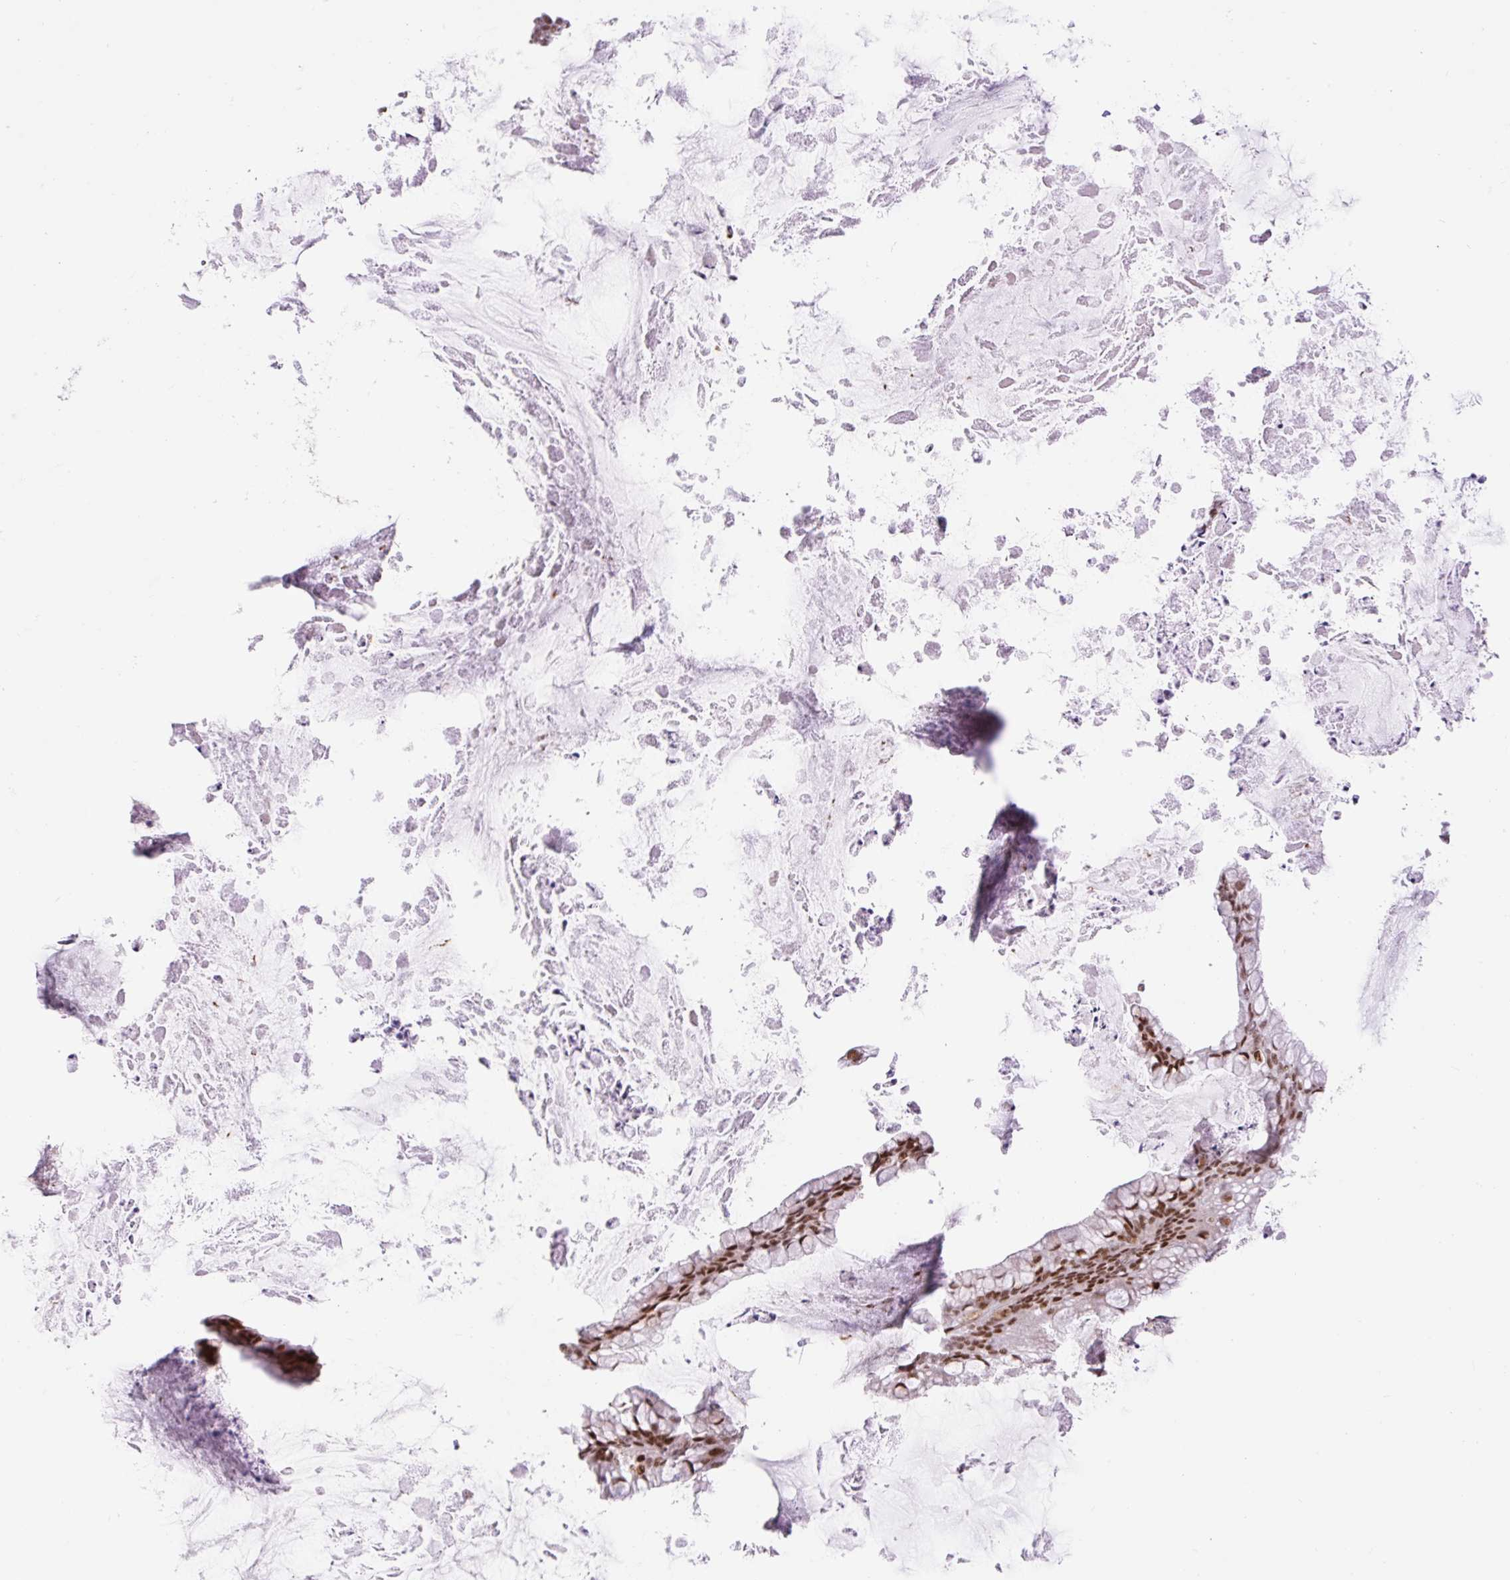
{"staining": {"intensity": "strong", "quantity": ">75%", "location": "nuclear"}, "tissue": "ovarian cancer", "cell_type": "Tumor cells", "image_type": "cancer", "snomed": [{"axis": "morphology", "description": "Cystadenocarcinoma, mucinous, NOS"}, {"axis": "topography", "description": "Ovary"}], "caption": "Immunohistochemical staining of human ovarian cancer (mucinous cystadenocarcinoma) displays high levels of strong nuclear protein staining in about >75% of tumor cells.", "gene": "RIPPLY3", "patient": {"sex": "female", "age": 35}}